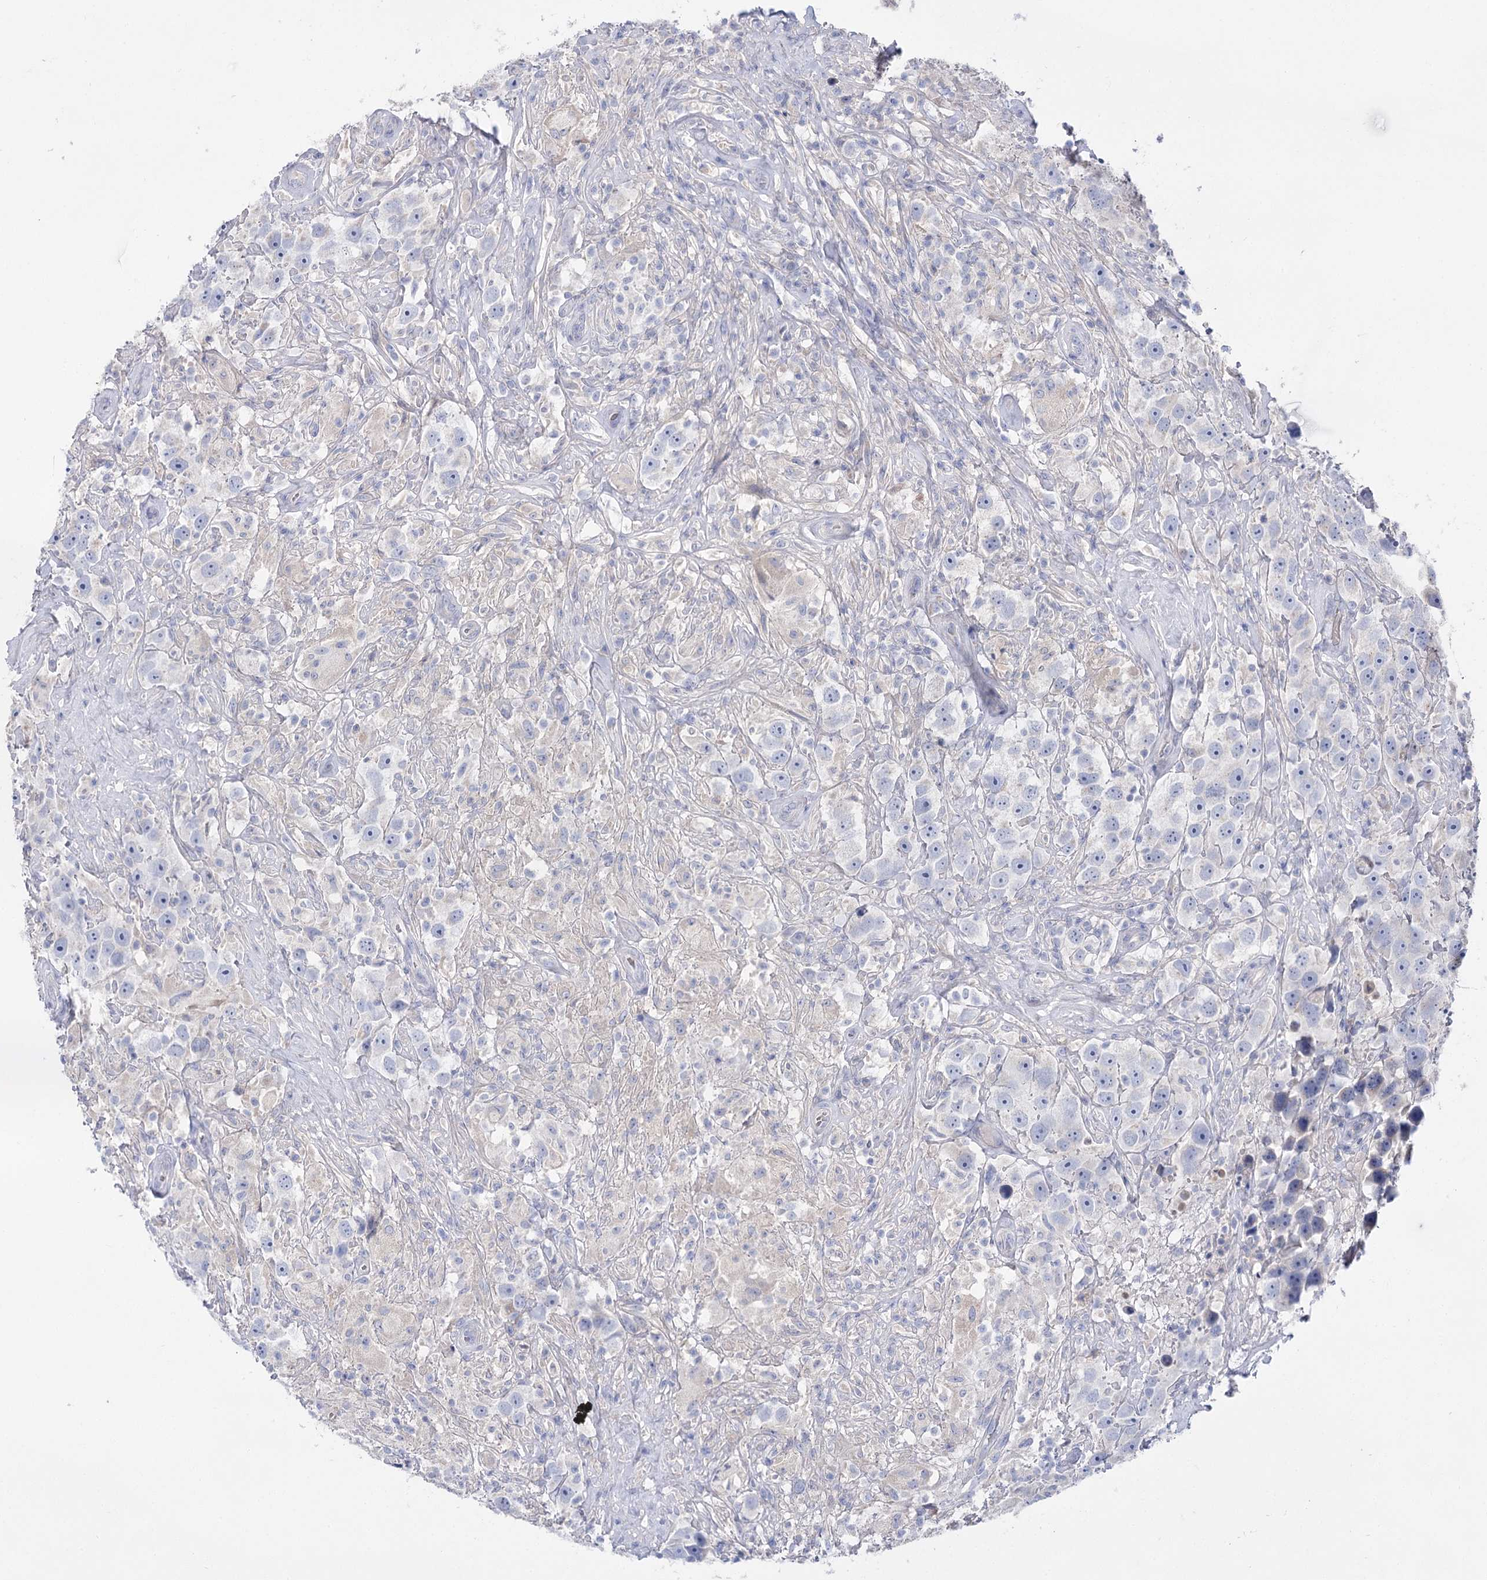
{"staining": {"intensity": "negative", "quantity": "none", "location": "none"}, "tissue": "testis cancer", "cell_type": "Tumor cells", "image_type": "cancer", "snomed": [{"axis": "morphology", "description": "Seminoma, NOS"}, {"axis": "topography", "description": "Testis"}], "caption": "This is an IHC image of human testis cancer (seminoma). There is no expression in tumor cells.", "gene": "NRAP", "patient": {"sex": "male", "age": 49}}